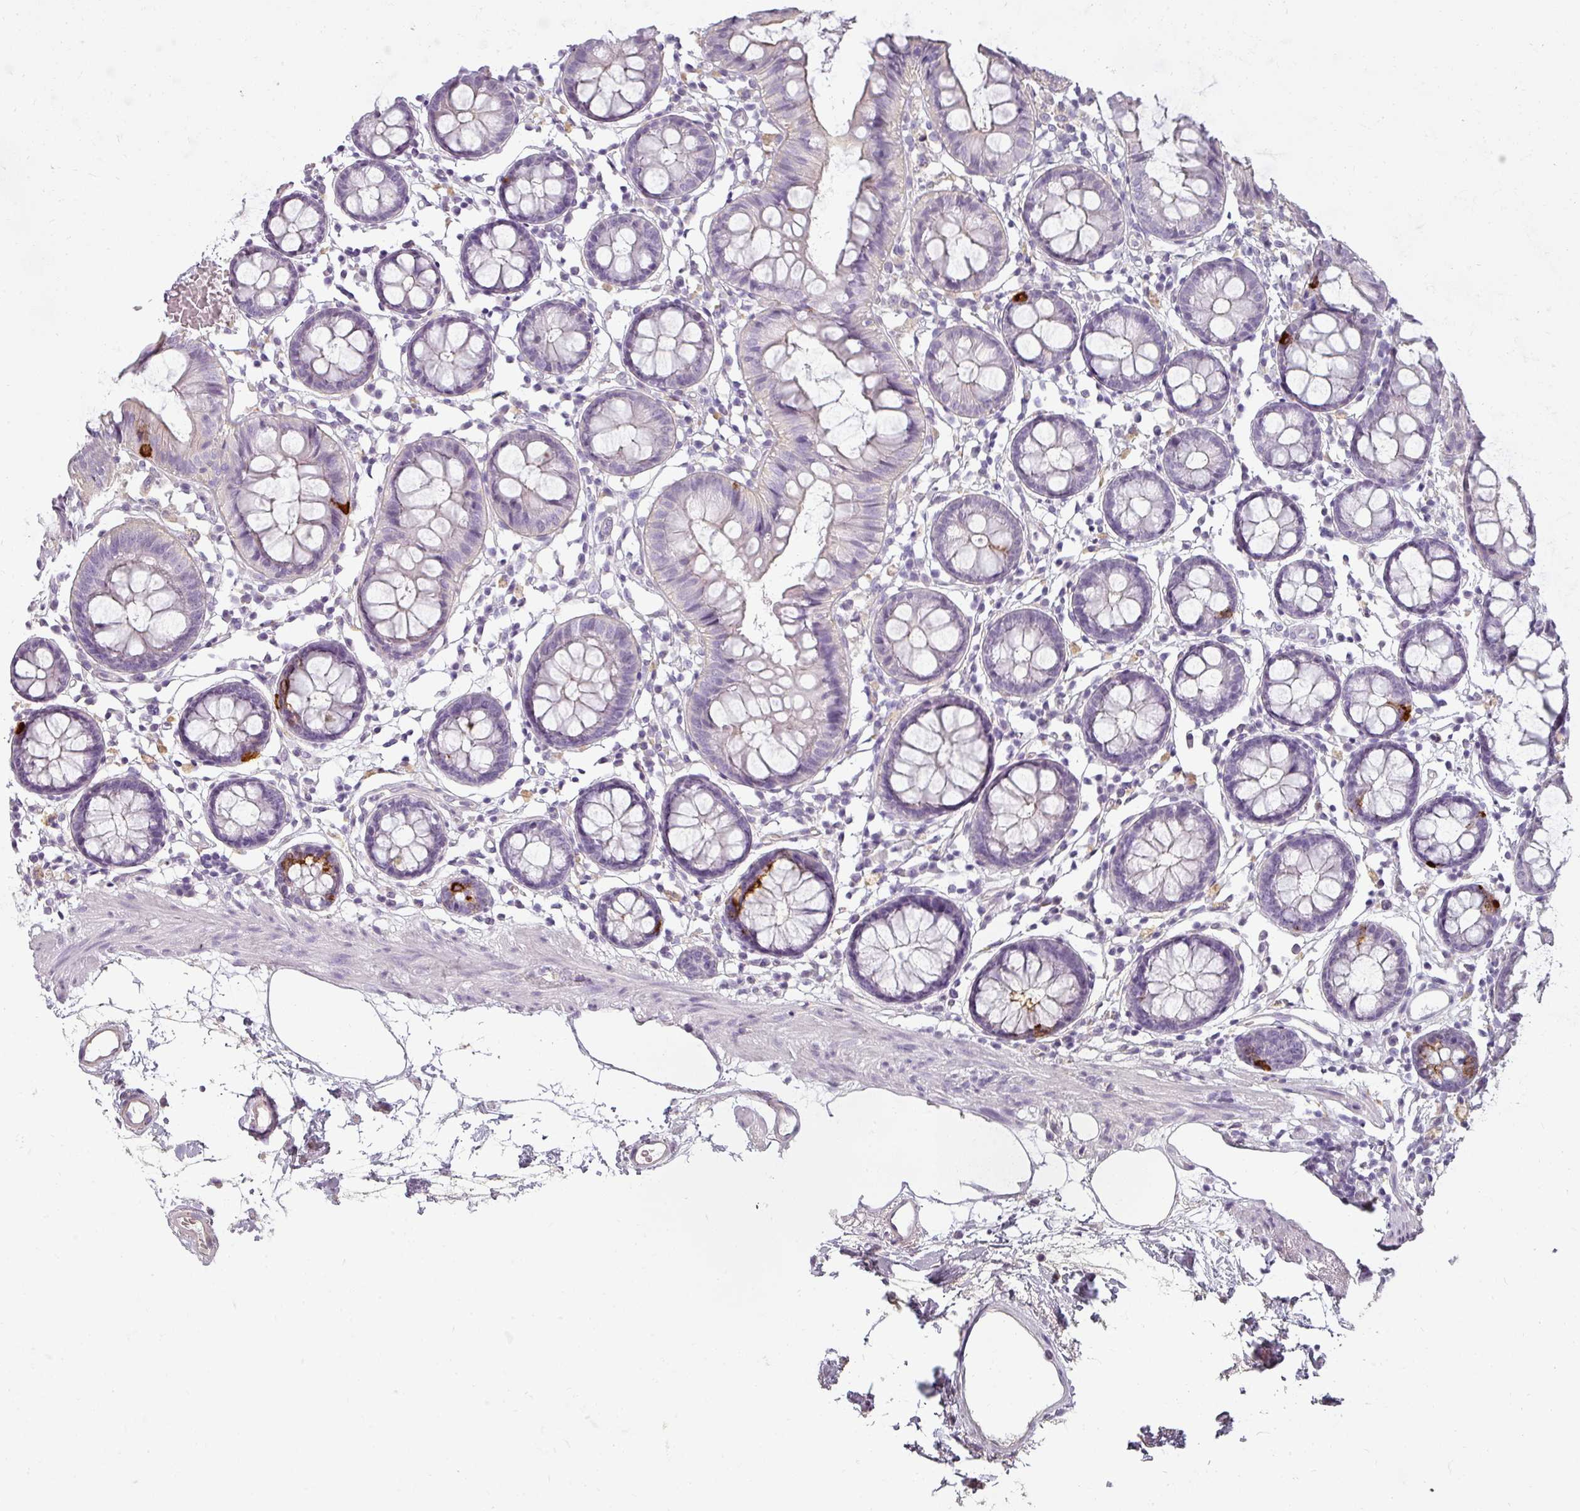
{"staining": {"intensity": "weak", "quantity": "25%-75%", "location": "cytoplasmic/membranous"}, "tissue": "colon", "cell_type": "Endothelial cells", "image_type": "normal", "snomed": [{"axis": "morphology", "description": "Normal tissue, NOS"}, {"axis": "topography", "description": "Colon"}], "caption": "About 25%-75% of endothelial cells in unremarkable human colon reveal weak cytoplasmic/membranous protein expression as visualized by brown immunohistochemical staining.", "gene": "ASB1", "patient": {"sex": "female", "age": 84}}